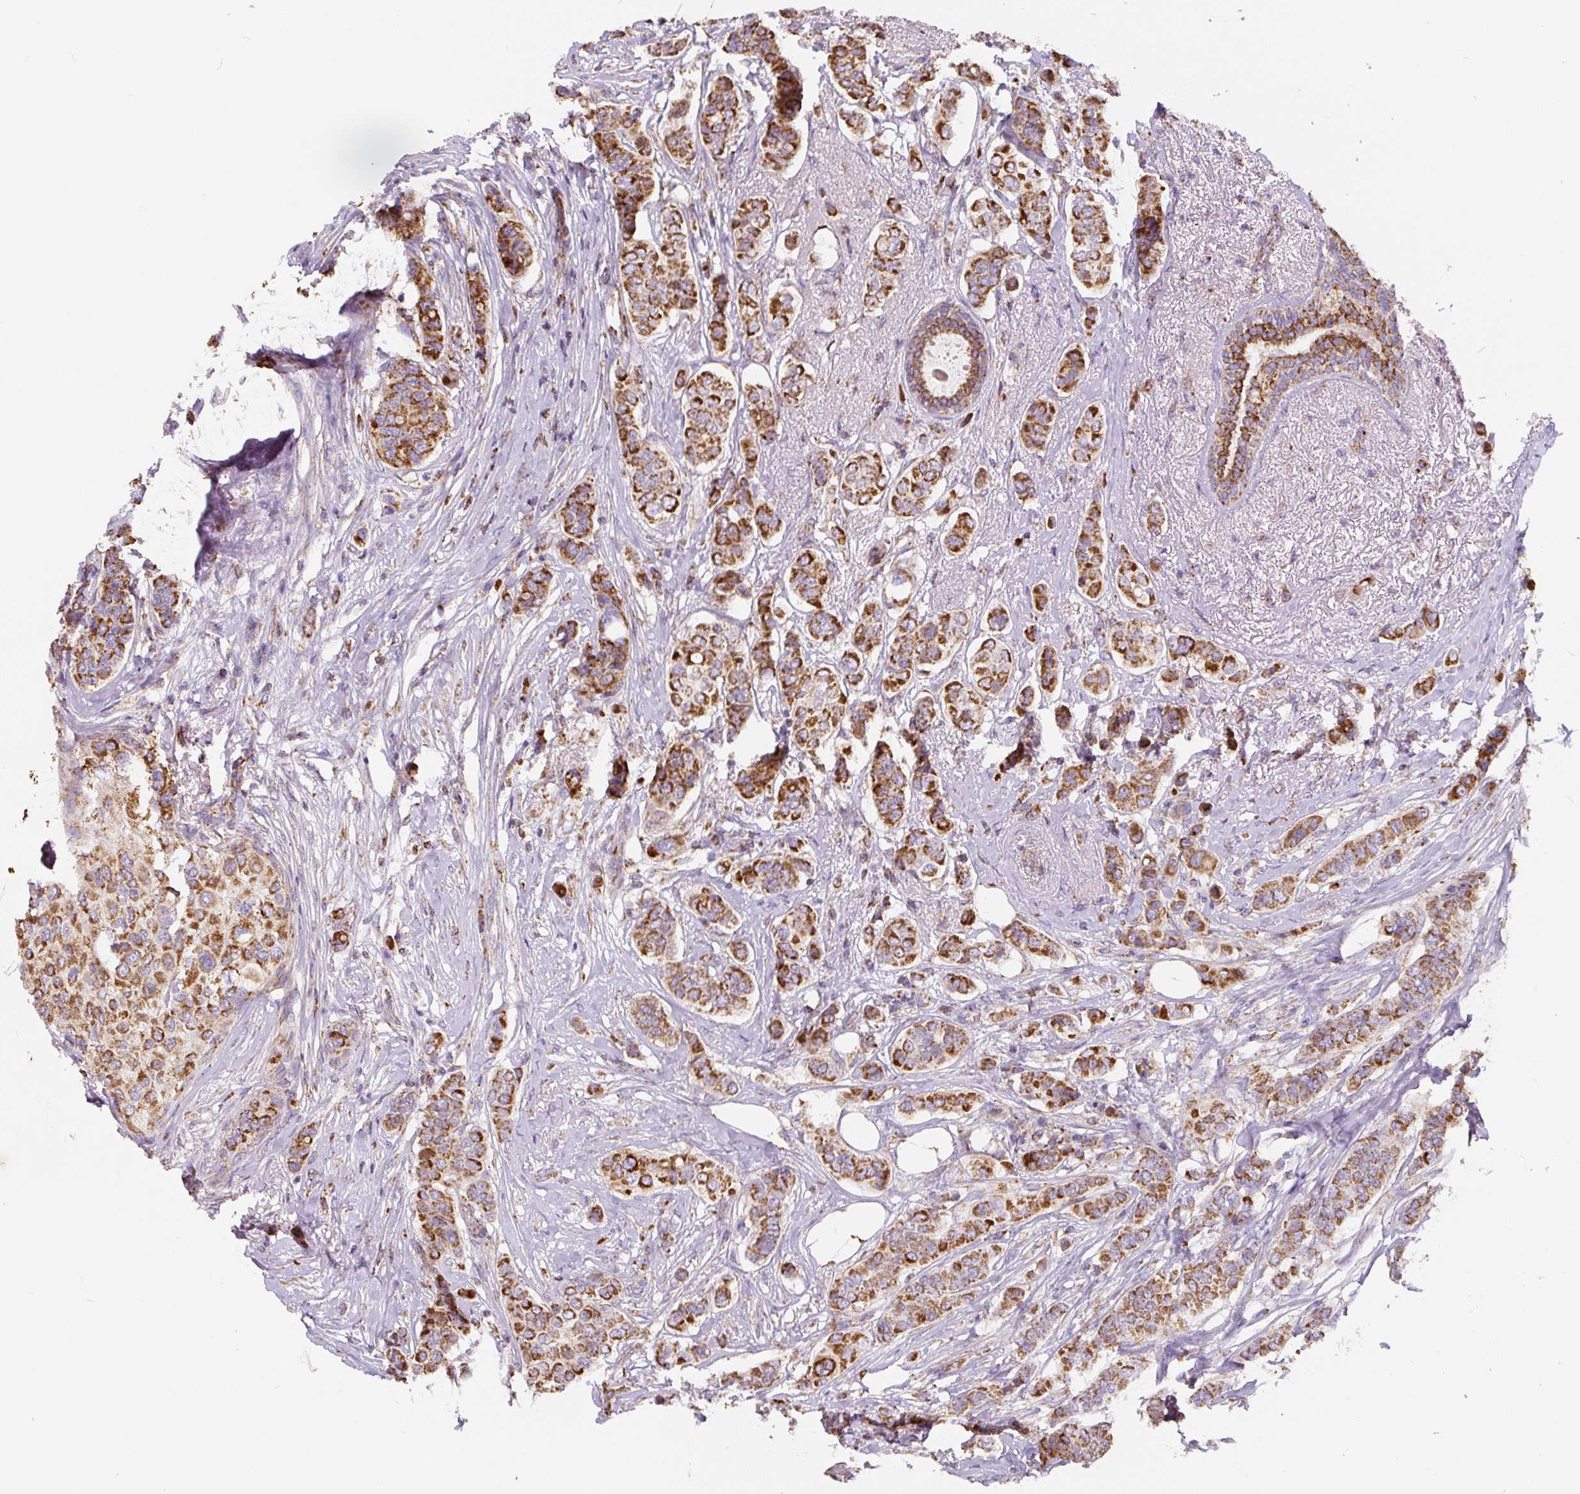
{"staining": {"intensity": "strong", "quantity": ">75%", "location": "cytoplasmic/membranous"}, "tissue": "breast cancer", "cell_type": "Tumor cells", "image_type": "cancer", "snomed": [{"axis": "morphology", "description": "Lobular carcinoma"}, {"axis": "topography", "description": "Breast"}], "caption": "The micrograph displays immunohistochemical staining of breast cancer. There is strong cytoplasmic/membranous positivity is seen in approximately >75% of tumor cells.", "gene": "MT-CO2", "patient": {"sex": "female", "age": 51}}